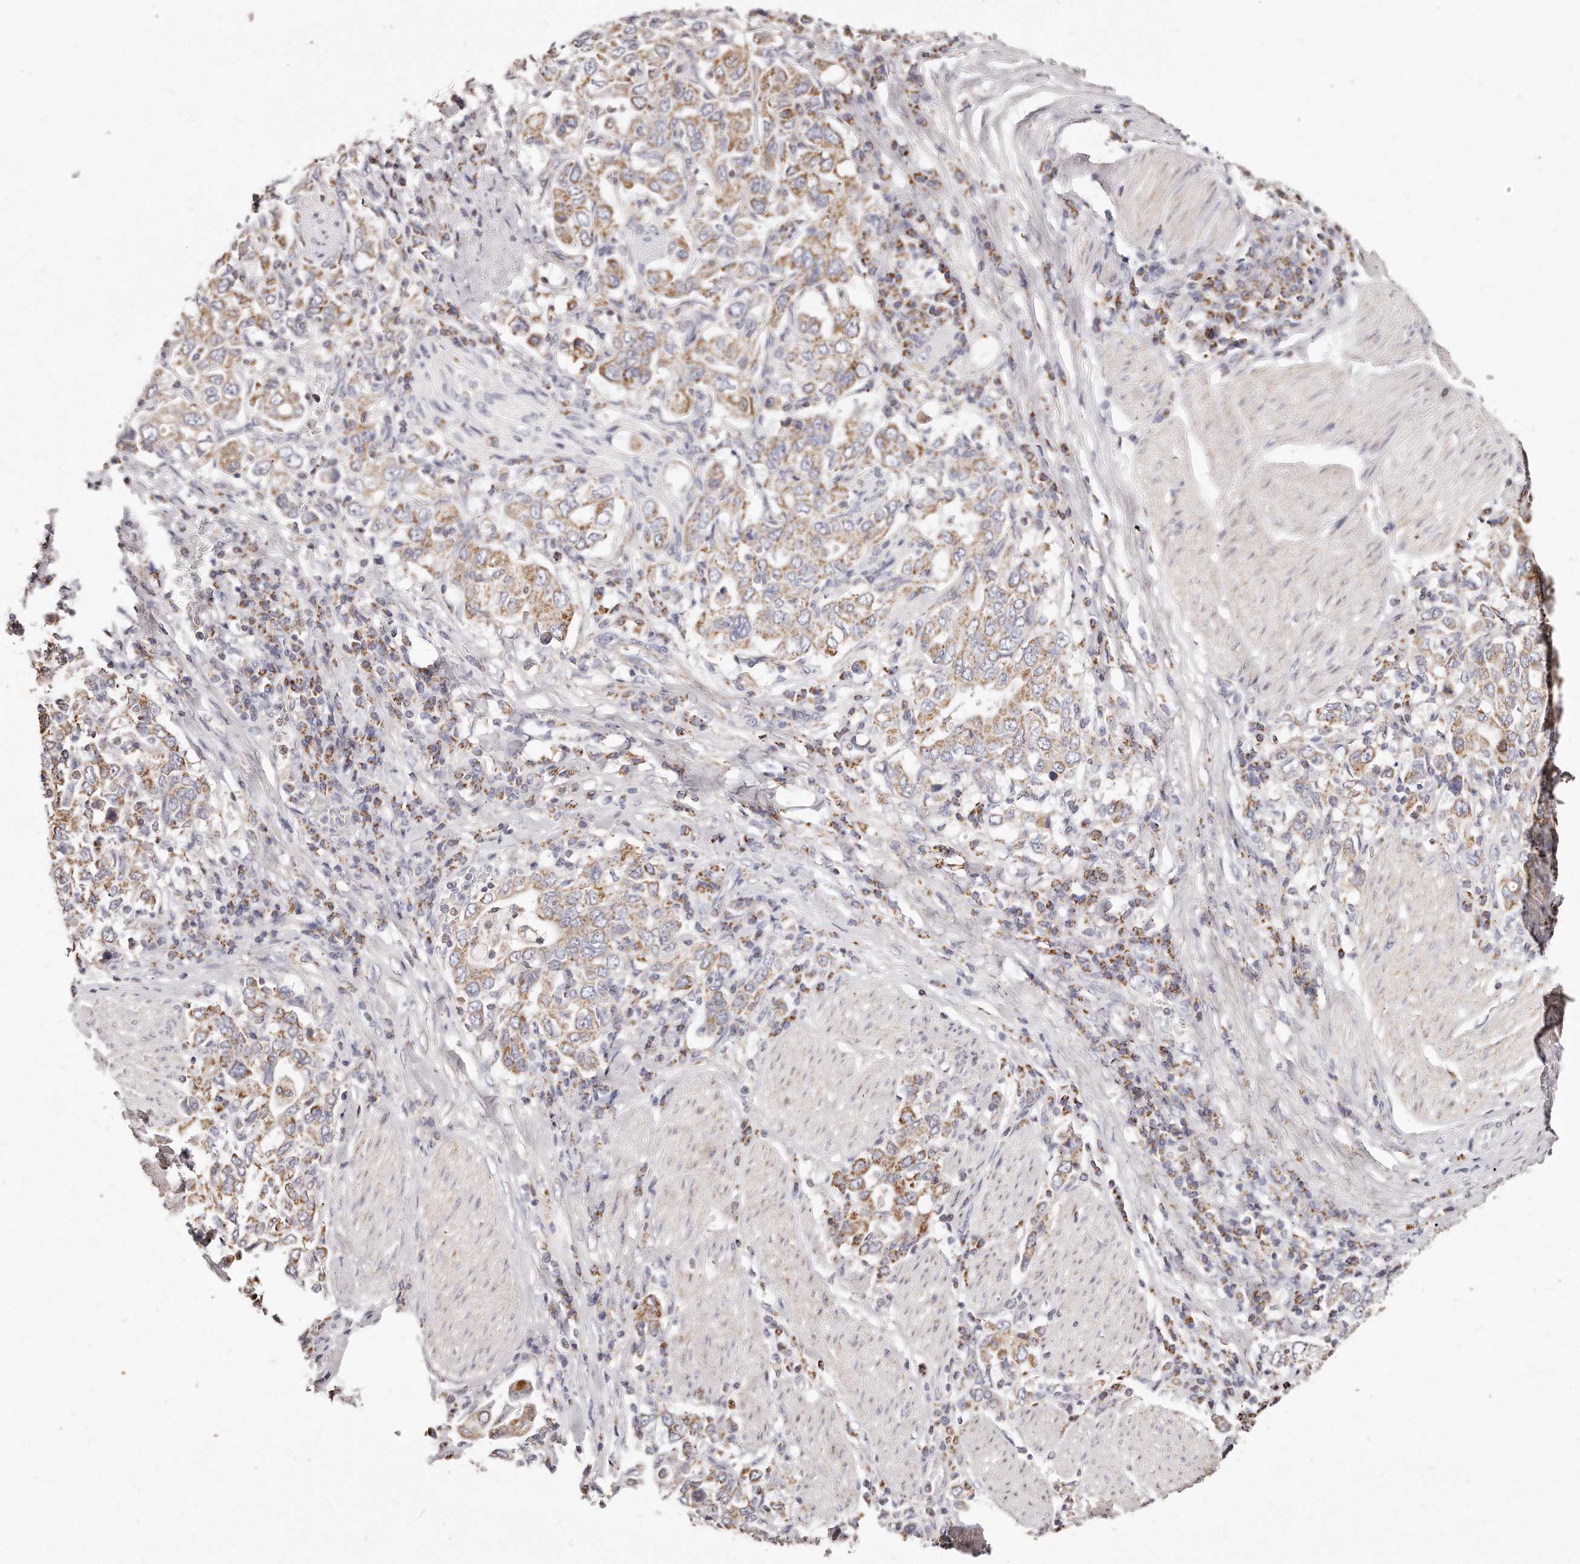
{"staining": {"intensity": "moderate", "quantity": ">75%", "location": "cytoplasmic/membranous"}, "tissue": "stomach cancer", "cell_type": "Tumor cells", "image_type": "cancer", "snomed": [{"axis": "morphology", "description": "Adenocarcinoma, NOS"}, {"axis": "topography", "description": "Stomach, upper"}], "caption": "The photomicrograph demonstrates a brown stain indicating the presence of a protein in the cytoplasmic/membranous of tumor cells in stomach adenocarcinoma.", "gene": "RTKN", "patient": {"sex": "male", "age": 62}}